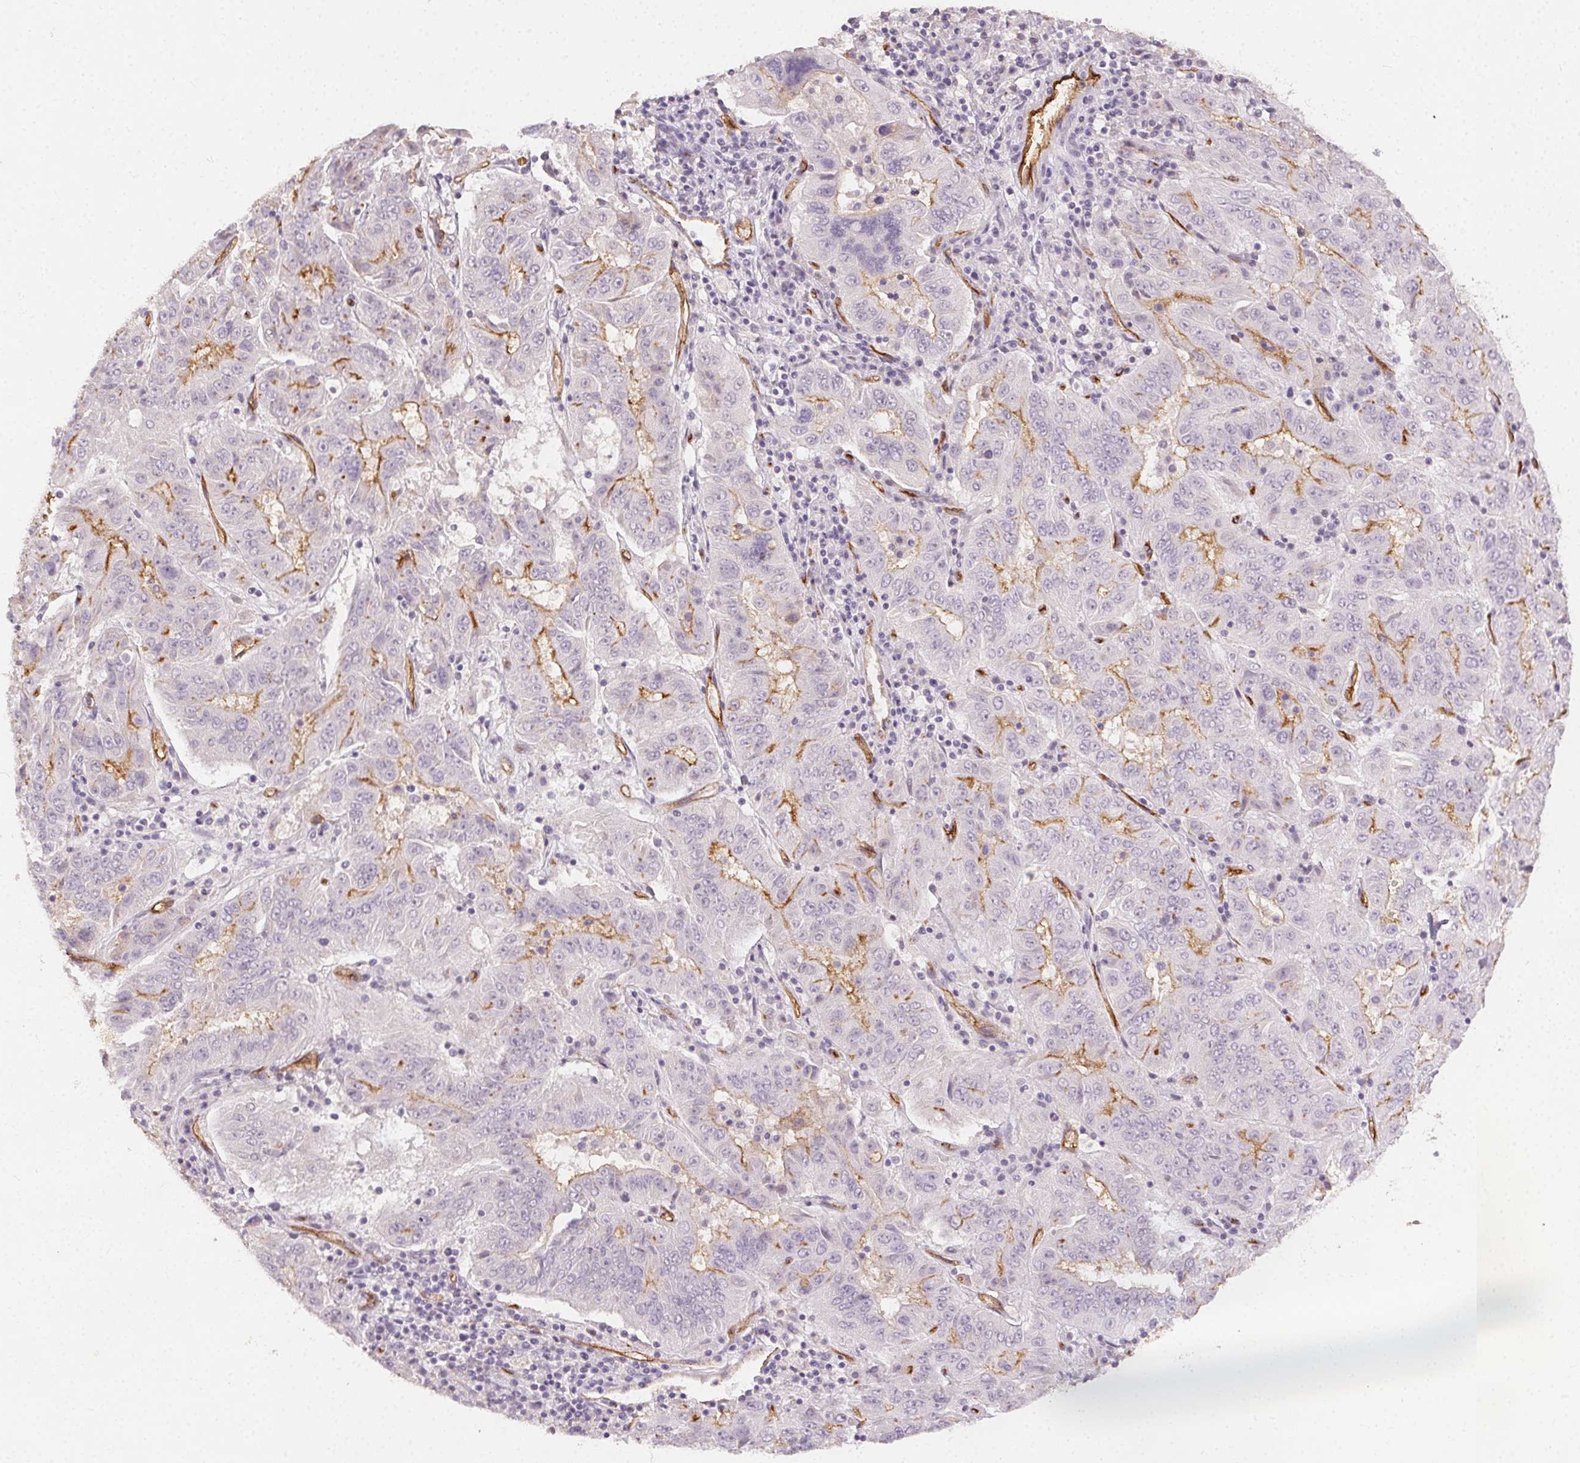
{"staining": {"intensity": "moderate", "quantity": "25%-75%", "location": "cytoplasmic/membranous"}, "tissue": "pancreatic cancer", "cell_type": "Tumor cells", "image_type": "cancer", "snomed": [{"axis": "morphology", "description": "Adenocarcinoma, NOS"}, {"axis": "topography", "description": "Pancreas"}], "caption": "An image of human pancreatic cancer stained for a protein shows moderate cytoplasmic/membranous brown staining in tumor cells.", "gene": "PODXL", "patient": {"sex": "male", "age": 63}}